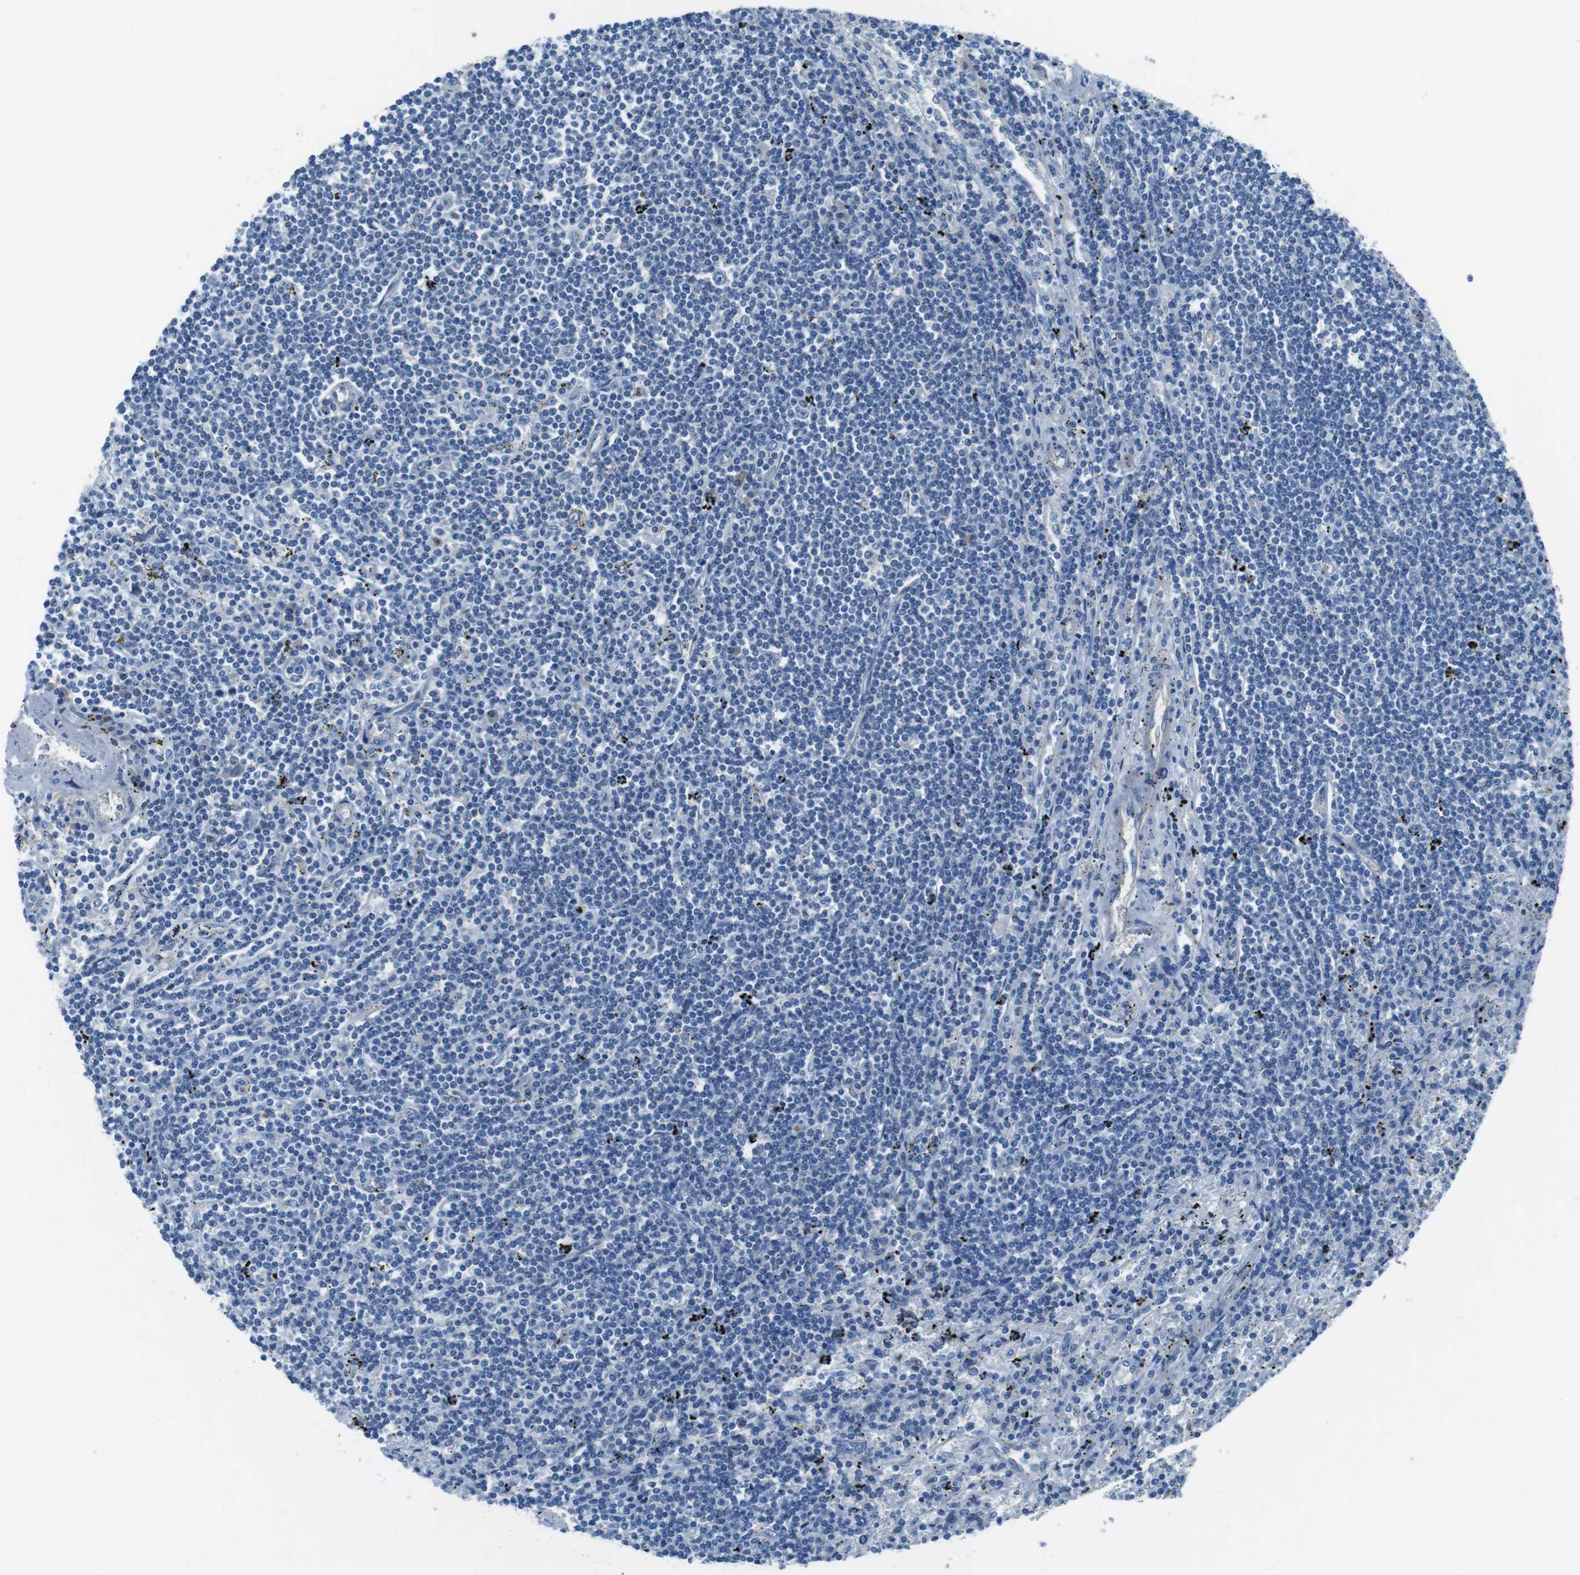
{"staining": {"intensity": "negative", "quantity": "none", "location": "none"}, "tissue": "lymphoma", "cell_type": "Tumor cells", "image_type": "cancer", "snomed": [{"axis": "morphology", "description": "Malignant lymphoma, non-Hodgkin's type, Low grade"}, {"axis": "topography", "description": "Spleen"}], "caption": "This is an immunohistochemistry (IHC) image of human lymphoma. There is no expression in tumor cells.", "gene": "TULP3", "patient": {"sex": "male", "age": 76}}